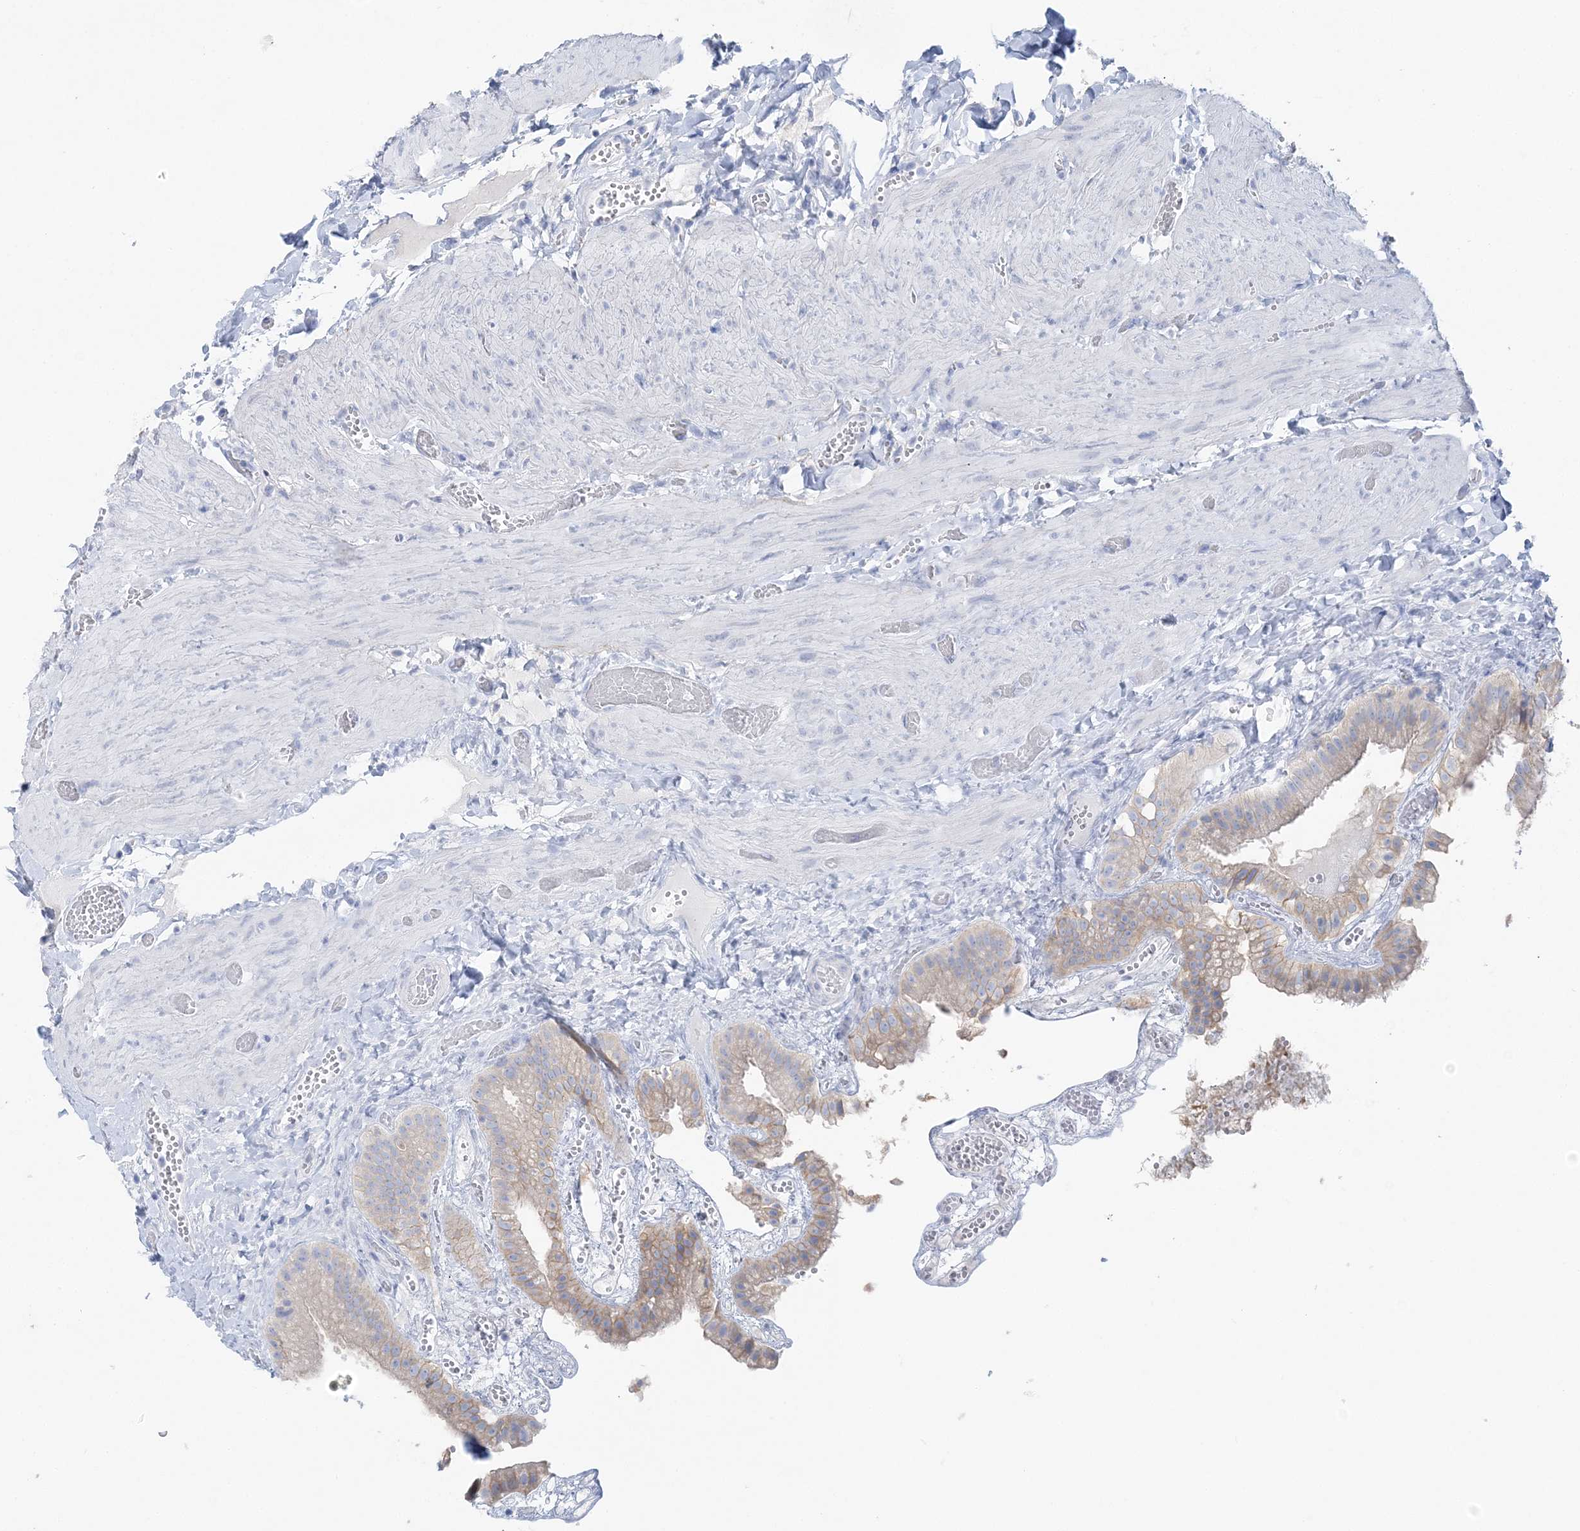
{"staining": {"intensity": "weak", "quantity": "<25%", "location": "cytoplasmic/membranous"}, "tissue": "gallbladder", "cell_type": "Glandular cells", "image_type": "normal", "snomed": [{"axis": "morphology", "description": "Normal tissue, NOS"}, {"axis": "topography", "description": "Gallbladder"}], "caption": "This is a photomicrograph of IHC staining of benign gallbladder, which shows no positivity in glandular cells.", "gene": "SLC5A6", "patient": {"sex": "female", "age": 64}}